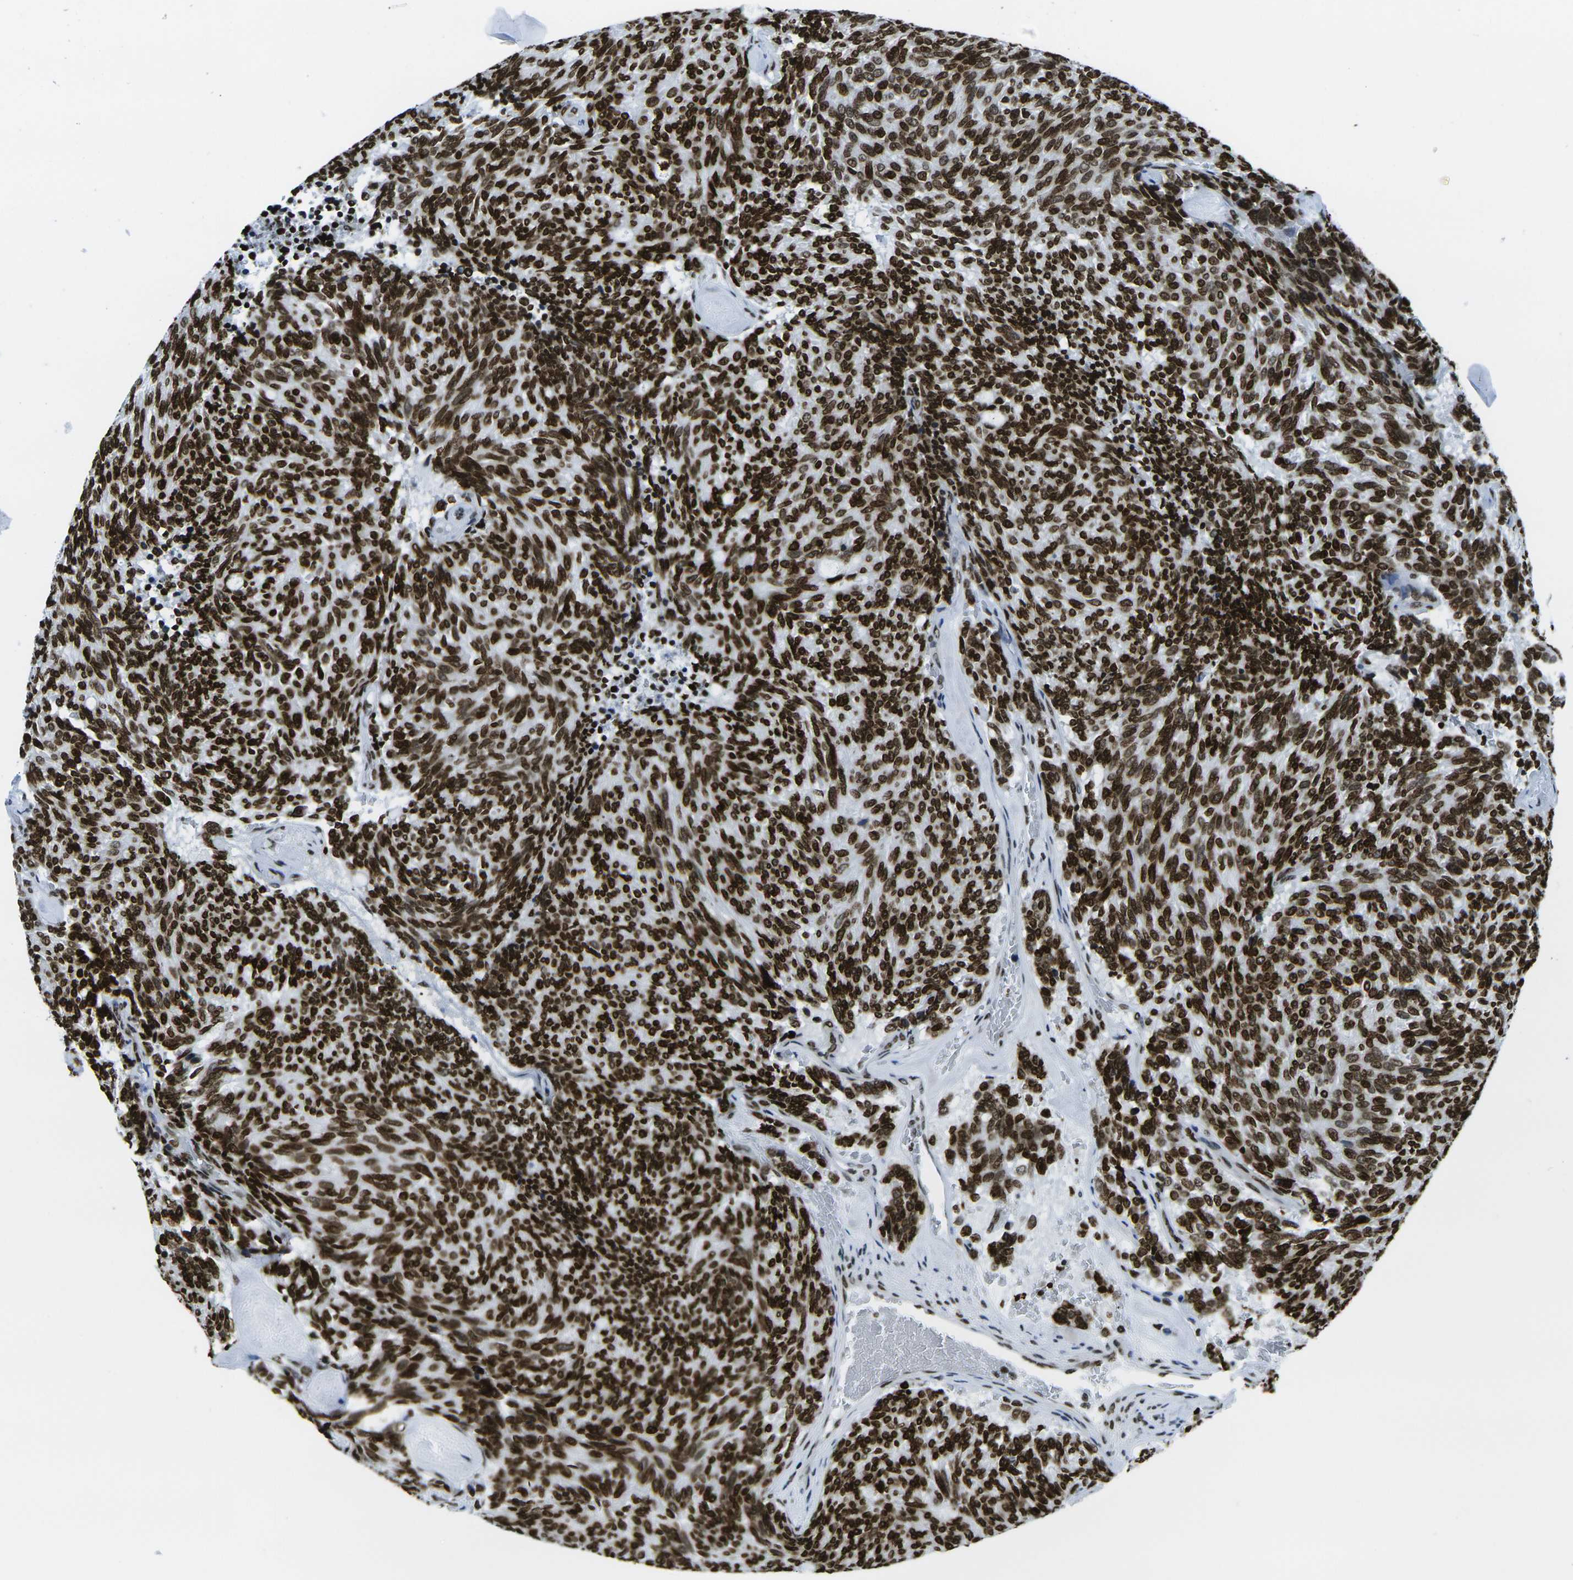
{"staining": {"intensity": "strong", "quantity": ">75%", "location": "nuclear"}, "tissue": "carcinoid", "cell_type": "Tumor cells", "image_type": "cancer", "snomed": [{"axis": "morphology", "description": "Carcinoid, malignant, NOS"}, {"axis": "topography", "description": "Pancreas"}], "caption": "There is high levels of strong nuclear positivity in tumor cells of malignant carcinoid, as demonstrated by immunohistochemical staining (brown color).", "gene": "H2AX", "patient": {"sex": "female", "age": 54}}